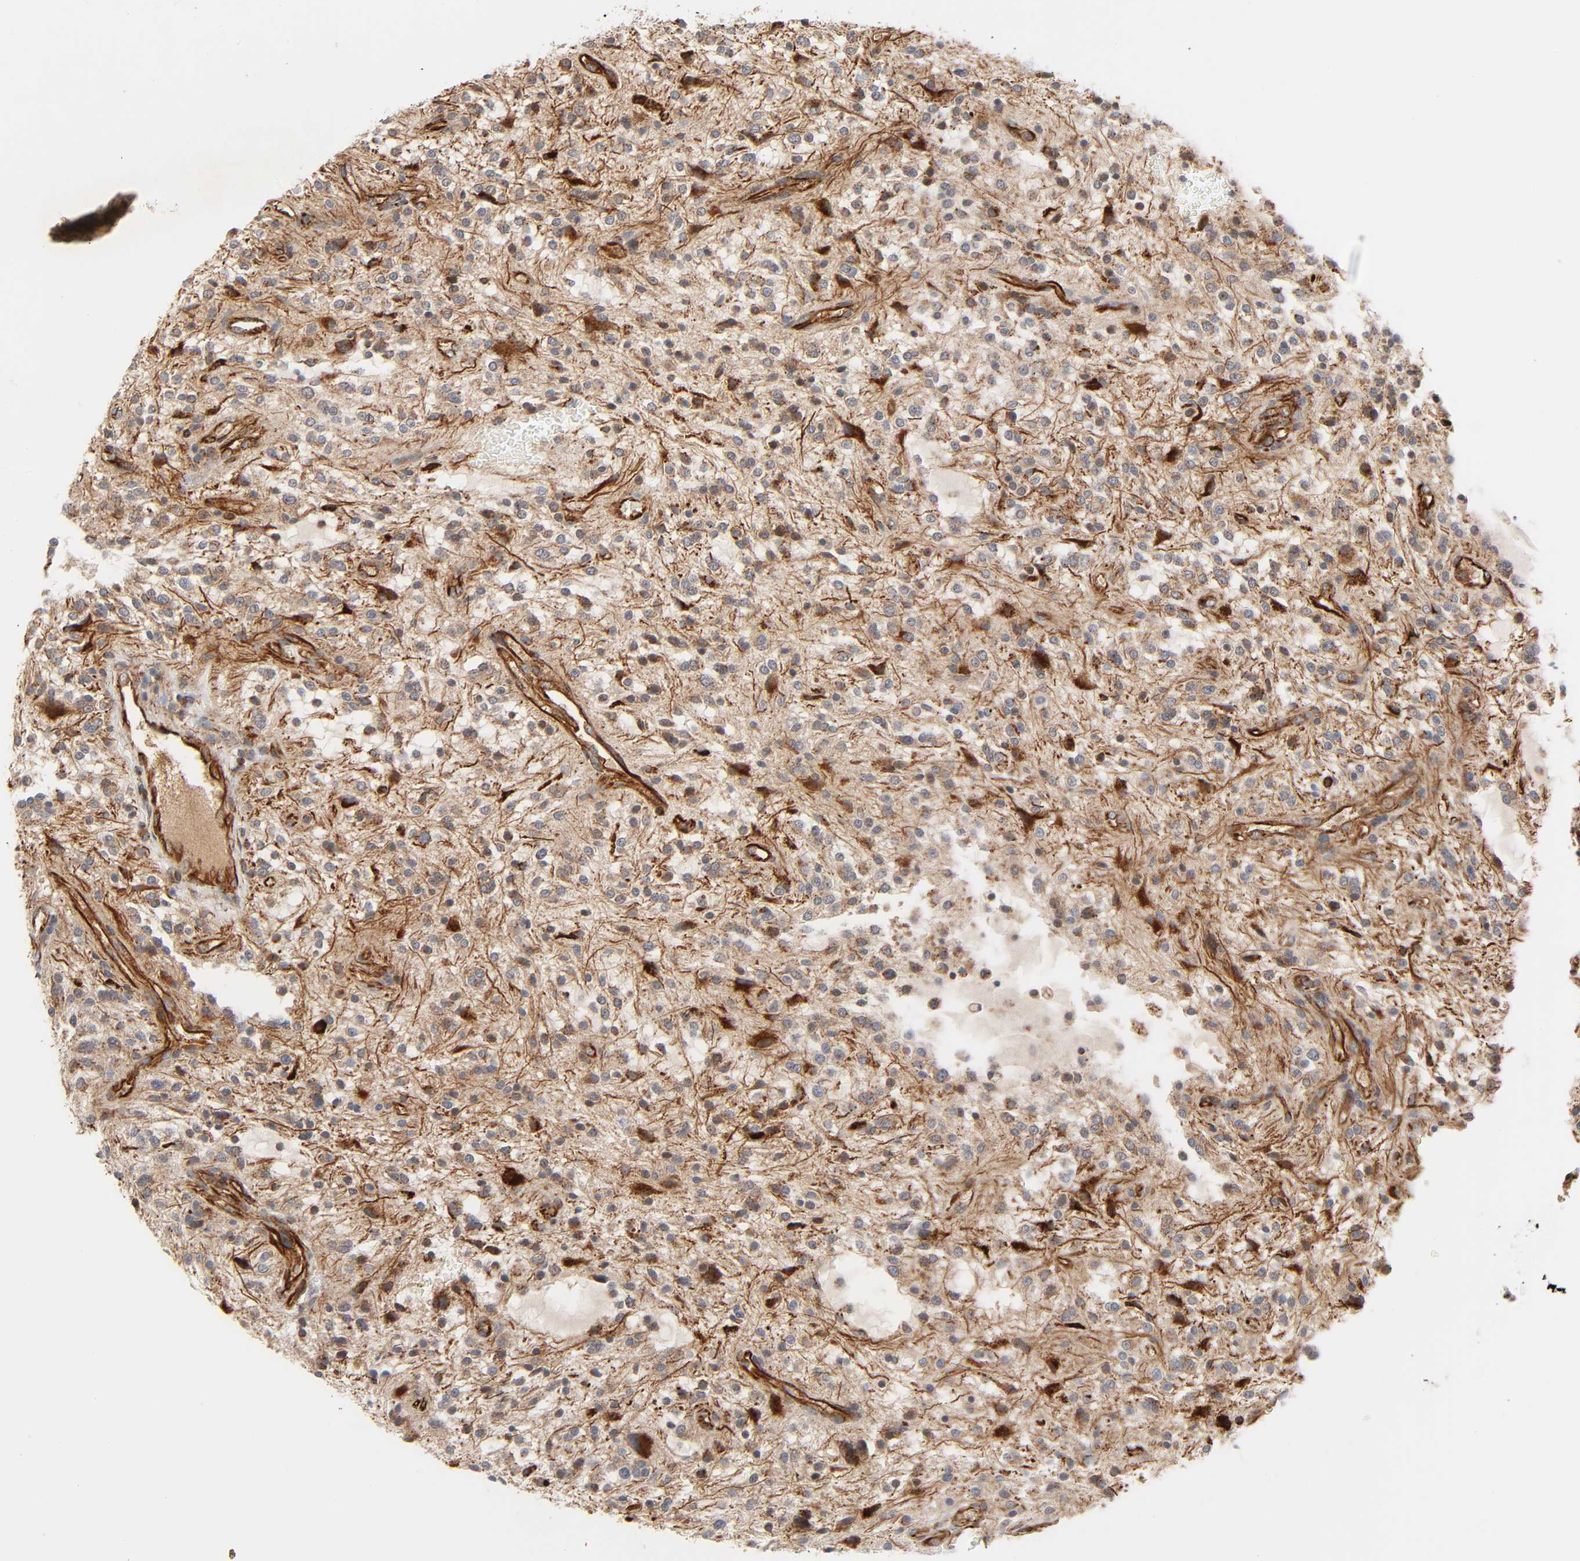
{"staining": {"intensity": "moderate", "quantity": ">75%", "location": "cytoplasmic/membranous"}, "tissue": "glioma", "cell_type": "Tumor cells", "image_type": "cancer", "snomed": [{"axis": "morphology", "description": "Glioma, malignant, NOS"}, {"axis": "topography", "description": "Cerebellum"}], "caption": "Immunohistochemistry (IHC) photomicrograph of human glioma stained for a protein (brown), which shows medium levels of moderate cytoplasmic/membranous expression in approximately >75% of tumor cells.", "gene": "REEP6", "patient": {"sex": "female", "age": 10}}